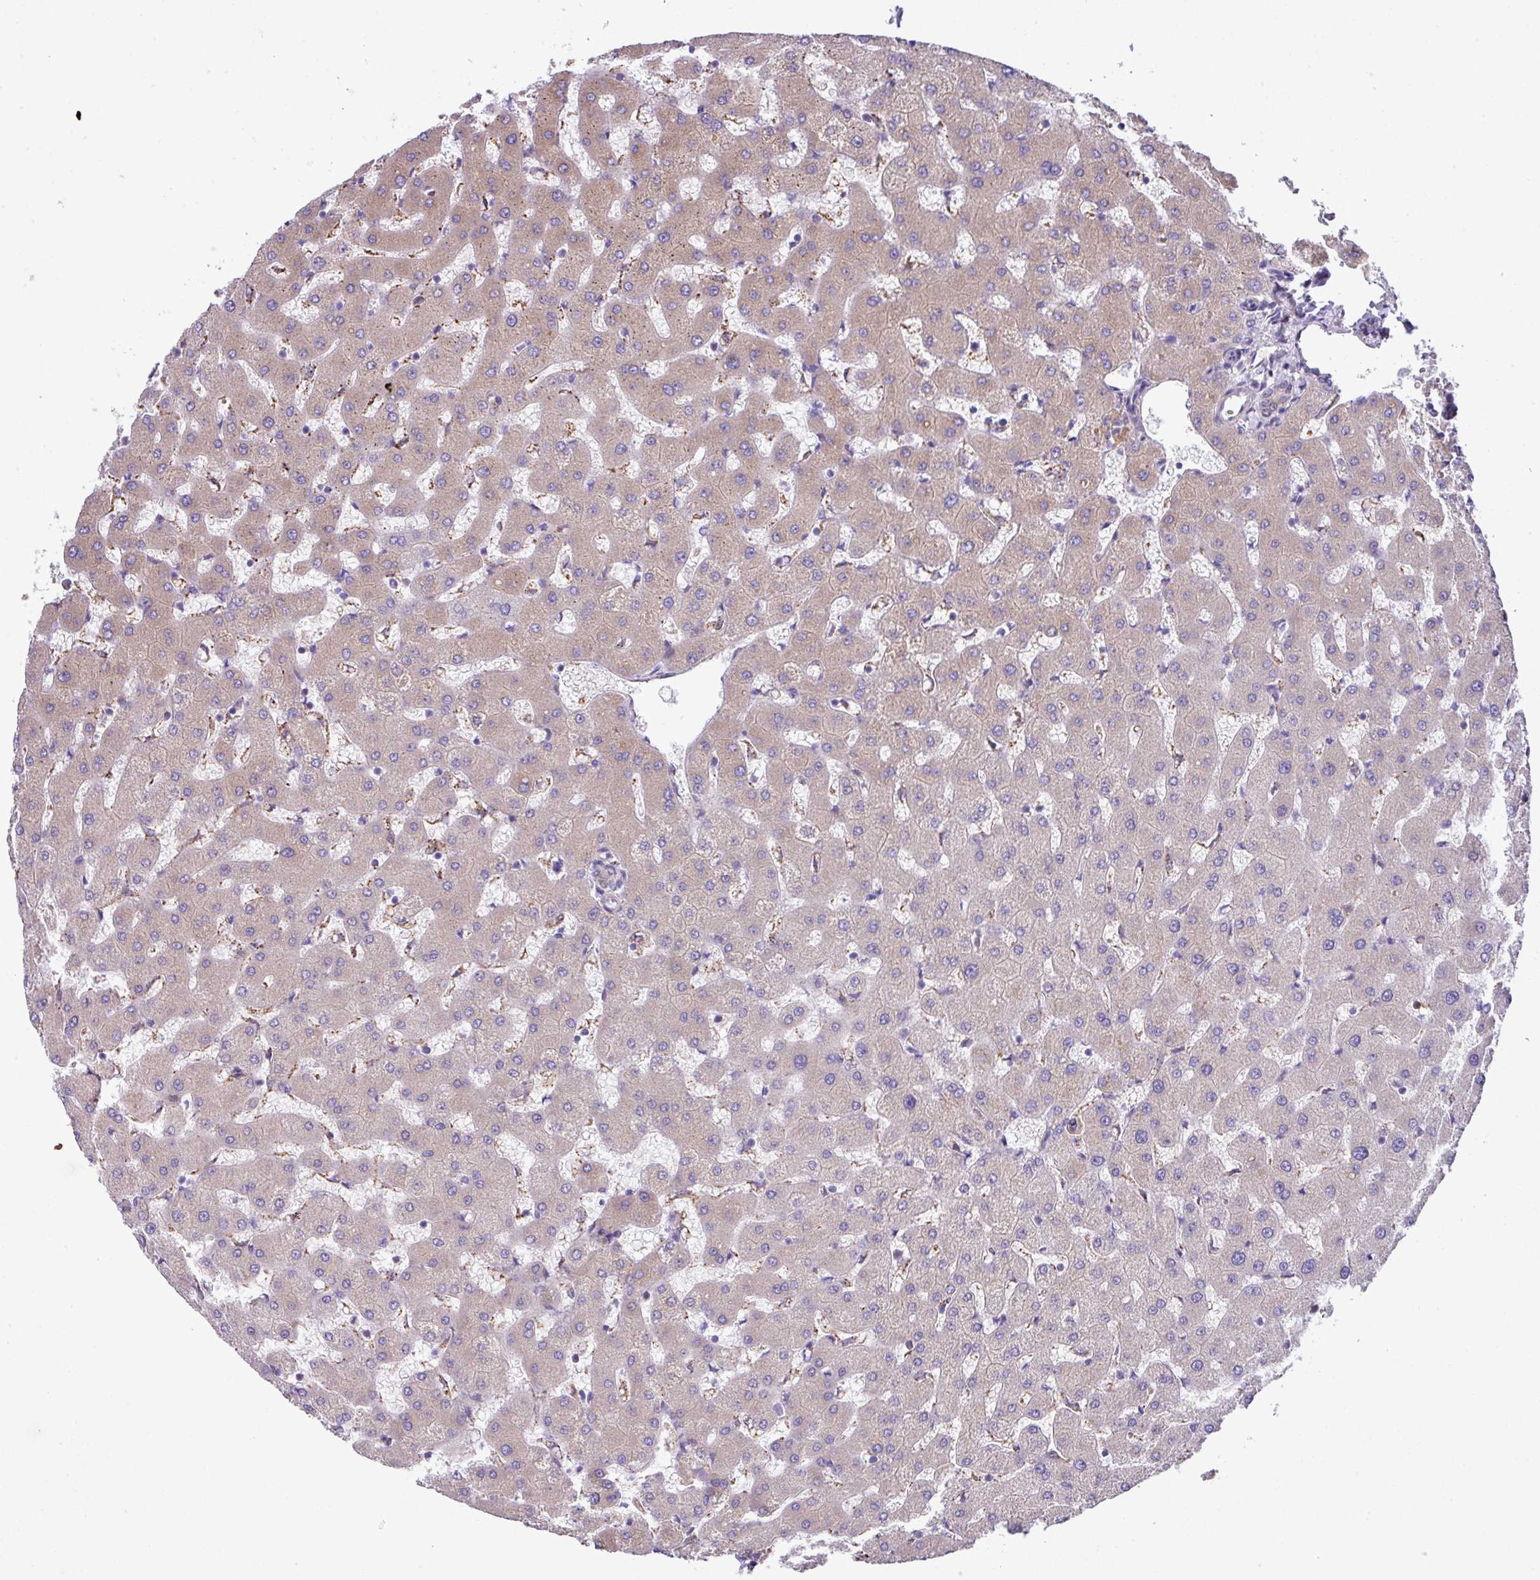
{"staining": {"intensity": "negative", "quantity": "none", "location": "none"}, "tissue": "liver", "cell_type": "Cholangiocytes", "image_type": "normal", "snomed": [{"axis": "morphology", "description": "Normal tissue, NOS"}, {"axis": "topography", "description": "Liver"}], "caption": "IHC image of unremarkable liver: liver stained with DAB demonstrates no significant protein expression in cholangiocytes.", "gene": "DNAL1", "patient": {"sex": "female", "age": 63}}